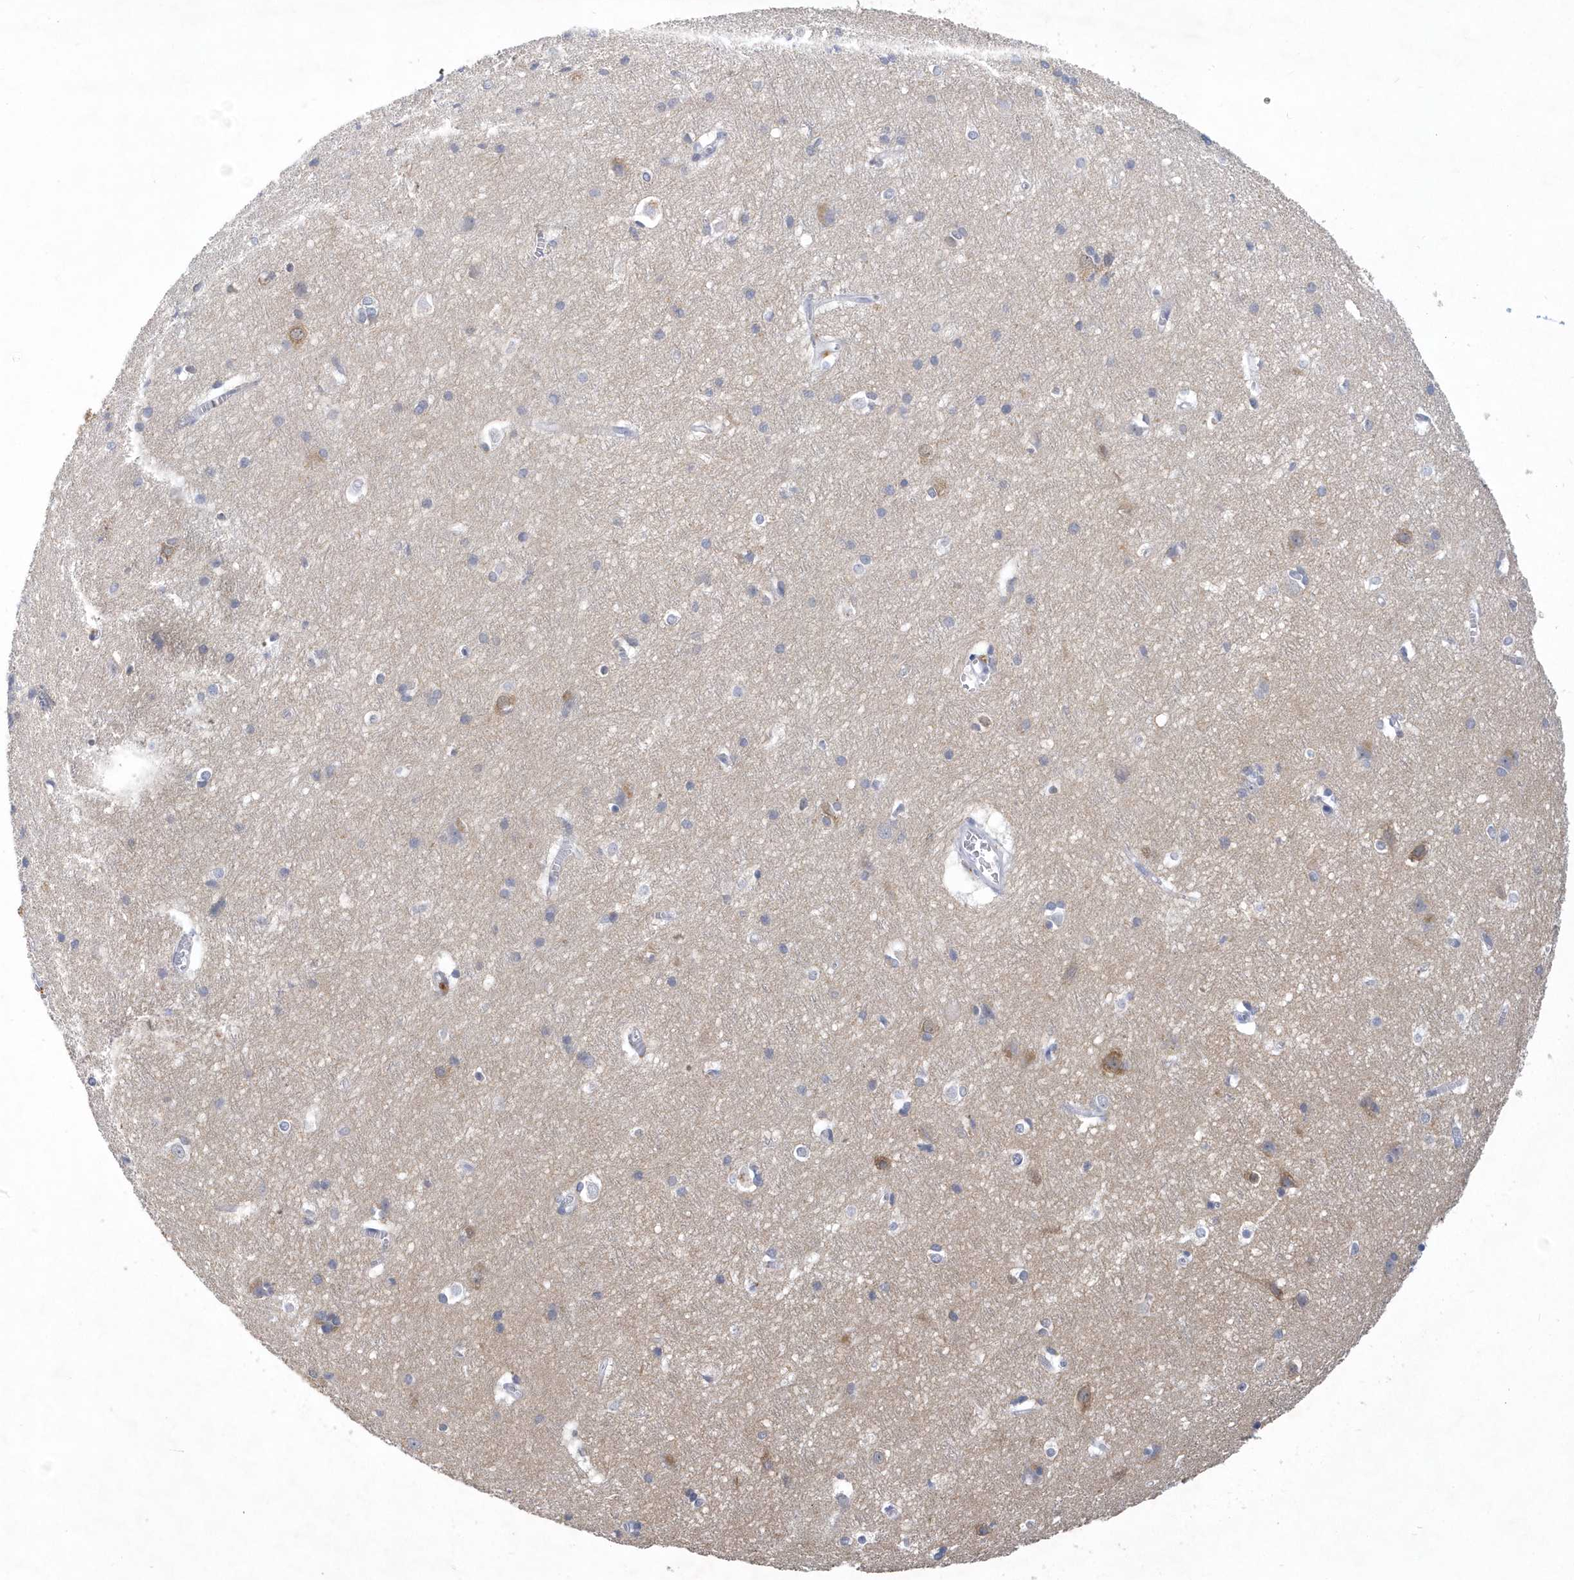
{"staining": {"intensity": "negative", "quantity": "none", "location": "none"}, "tissue": "cerebral cortex", "cell_type": "Endothelial cells", "image_type": "normal", "snomed": [{"axis": "morphology", "description": "Normal tissue, NOS"}, {"axis": "topography", "description": "Cerebral cortex"}], "caption": "DAB (3,3'-diaminobenzidine) immunohistochemical staining of benign cerebral cortex exhibits no significant expression in endothelial cells. Brightfield microscopy of immunohistochemistry (IHC) stained with DAB (brown) and hematoxylin (blue), captured at high magnification.", "gene": "SRGAP3", "patient": {"sex": "male", "age": 54}}